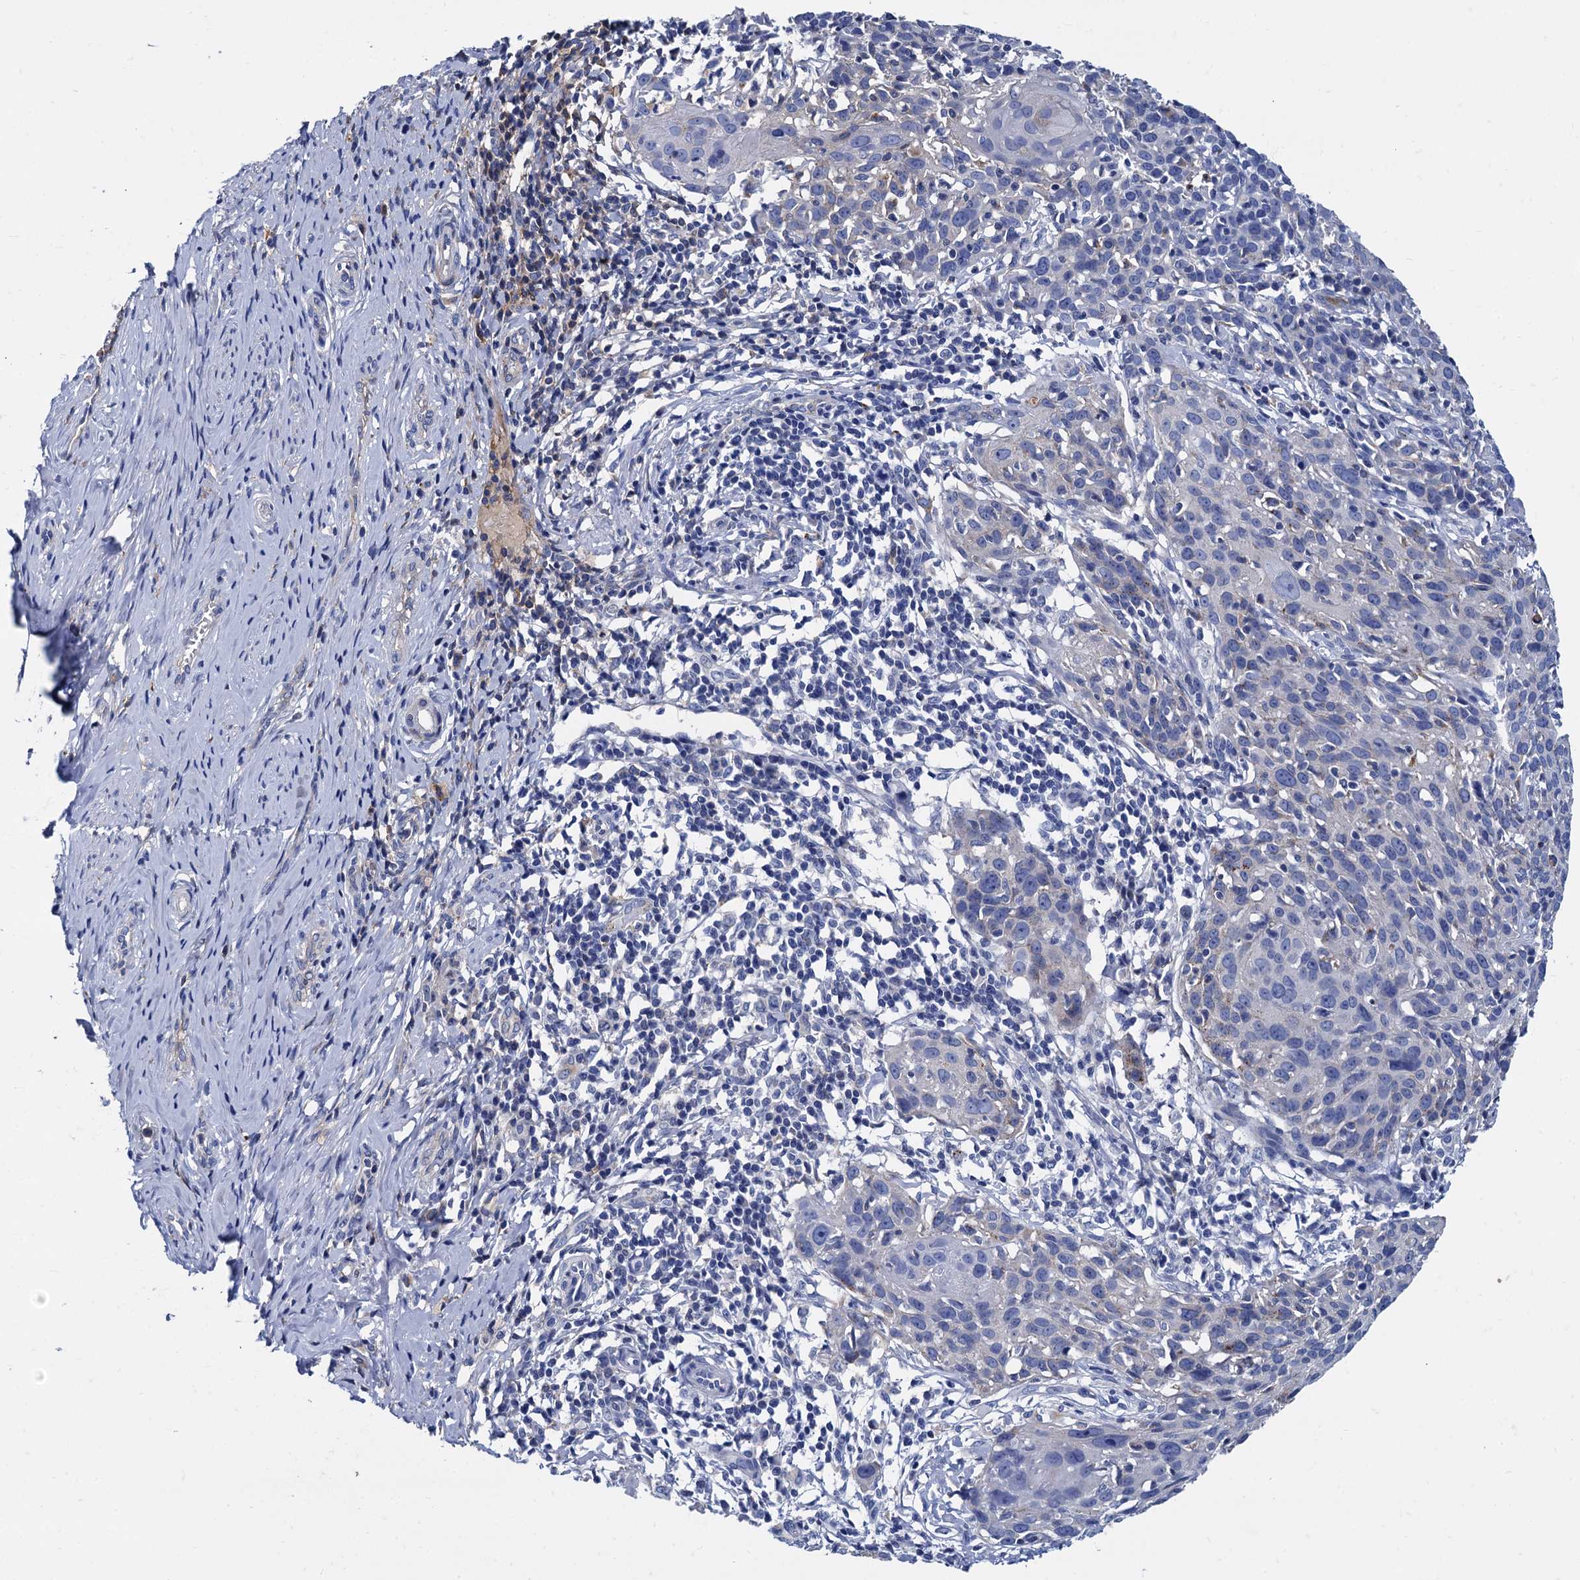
{"staining": {"intensity": "negative", "quantity": "none", "location": "none"}, "tissue": "cervical cancer", "cell_type": "Tumor cells", "image_type": "cancer", "snomed": [{"axis": "morphology", "description": "Squamous cell carcinoma, NOS"}, {"axis": "topography", "description": "Cervix"}], "caption": "This is an IHC histopathology image of cervical squamous cell carcinoma. There is no expression in tumor cells.", "gene": "APOD", "patient": {"sex": "female", "age": 34}}